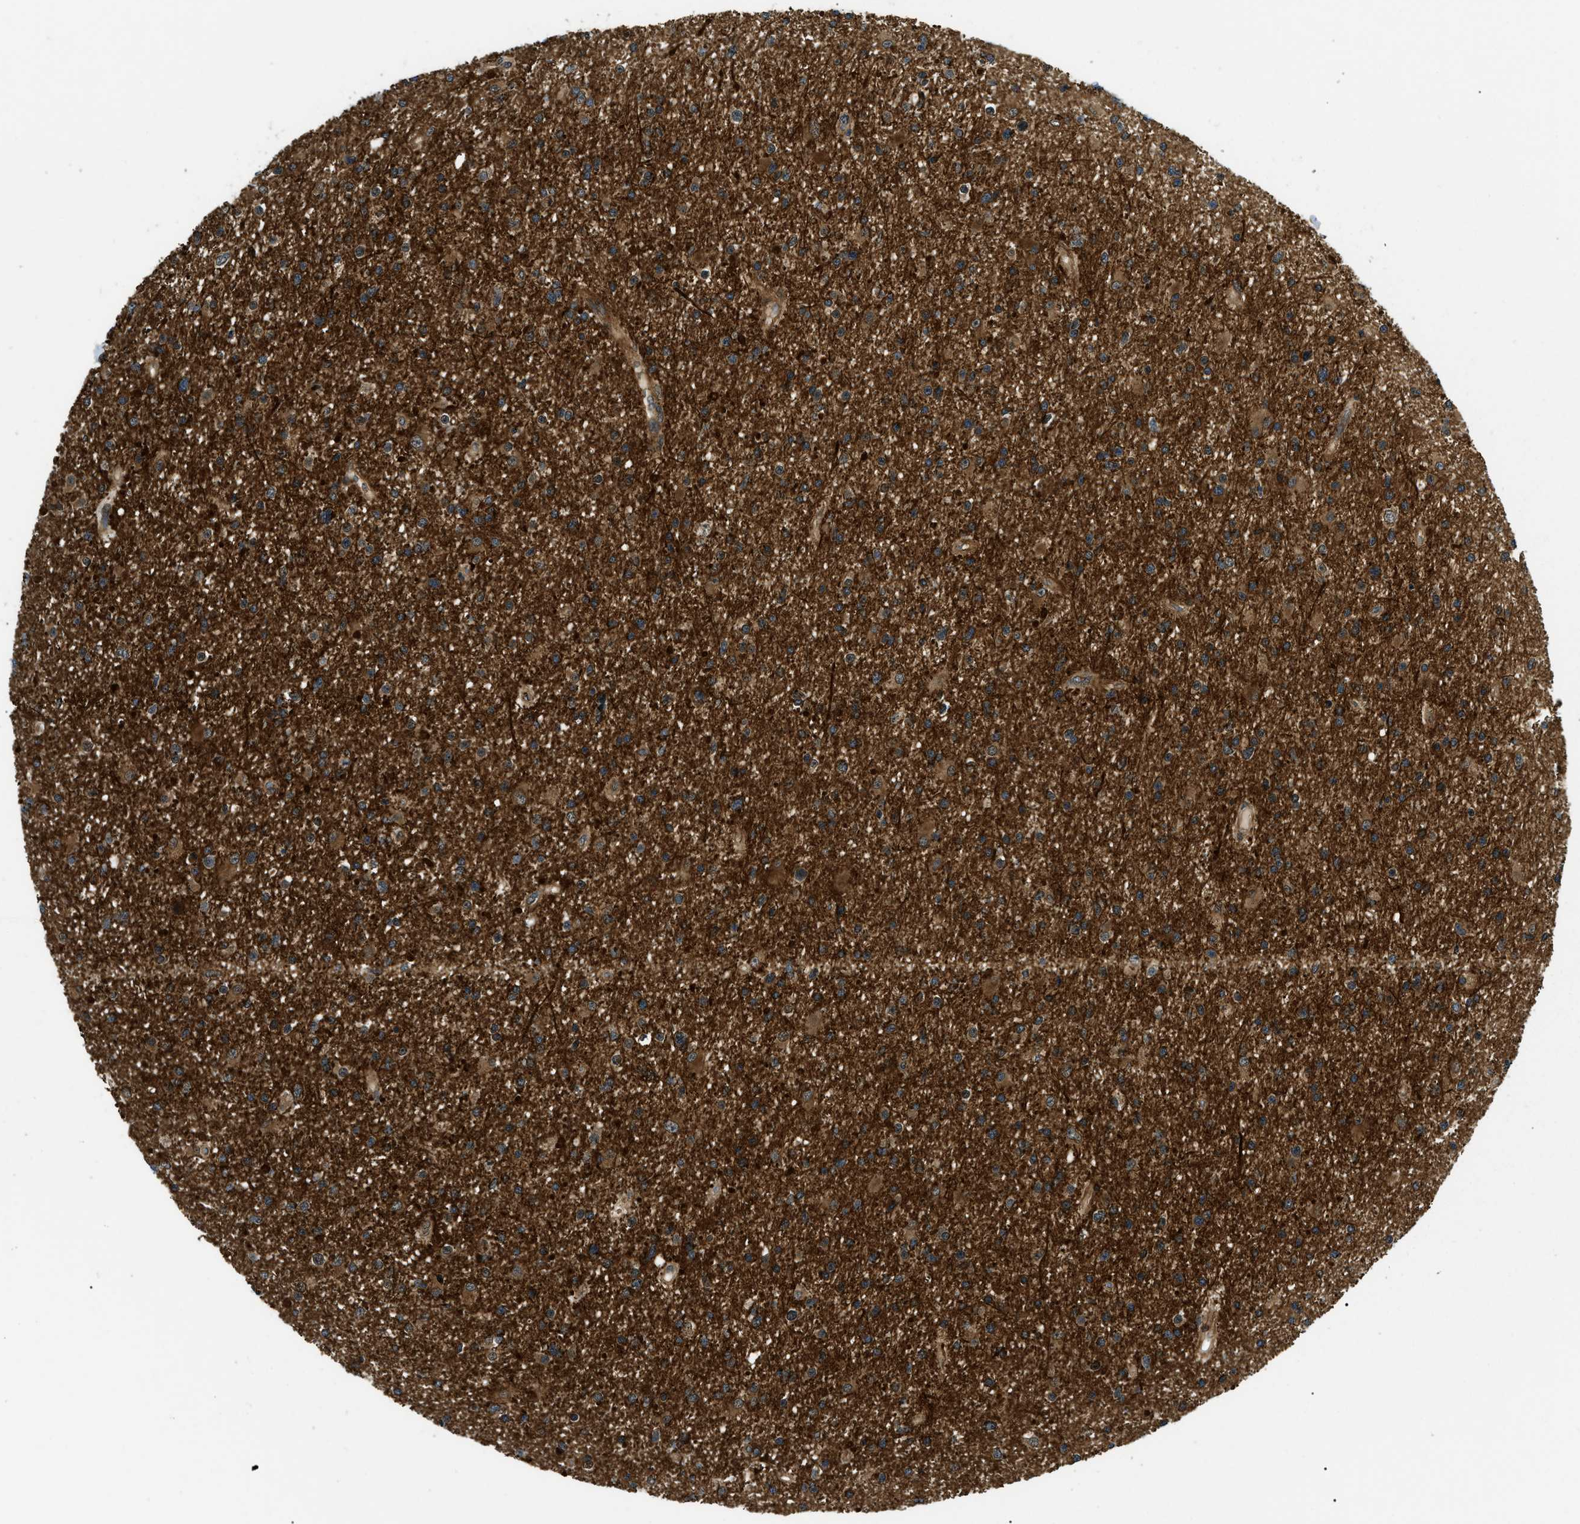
{"staining": {"intensity": "strong", "quantity": ">75%", "location": "cytoplasmic/membranous"}, "tissue": "glioma", "cell_type": "Tumor cells", "image_type": "cancer", "snomed": [{"axis": "morphology", "description": "Glioma, malignant, High grade"}, {"axis": "topography", "description": "Brain"}], "caption": "Immunohistochemical staining of malignant glioma (high-grade) reveals high levels of strong cytoplasmic/membranous expression in approximately >75% of tumor cells.", "gene": "ATP6AP1", "patient": {"sex": "male", "age": 33}}